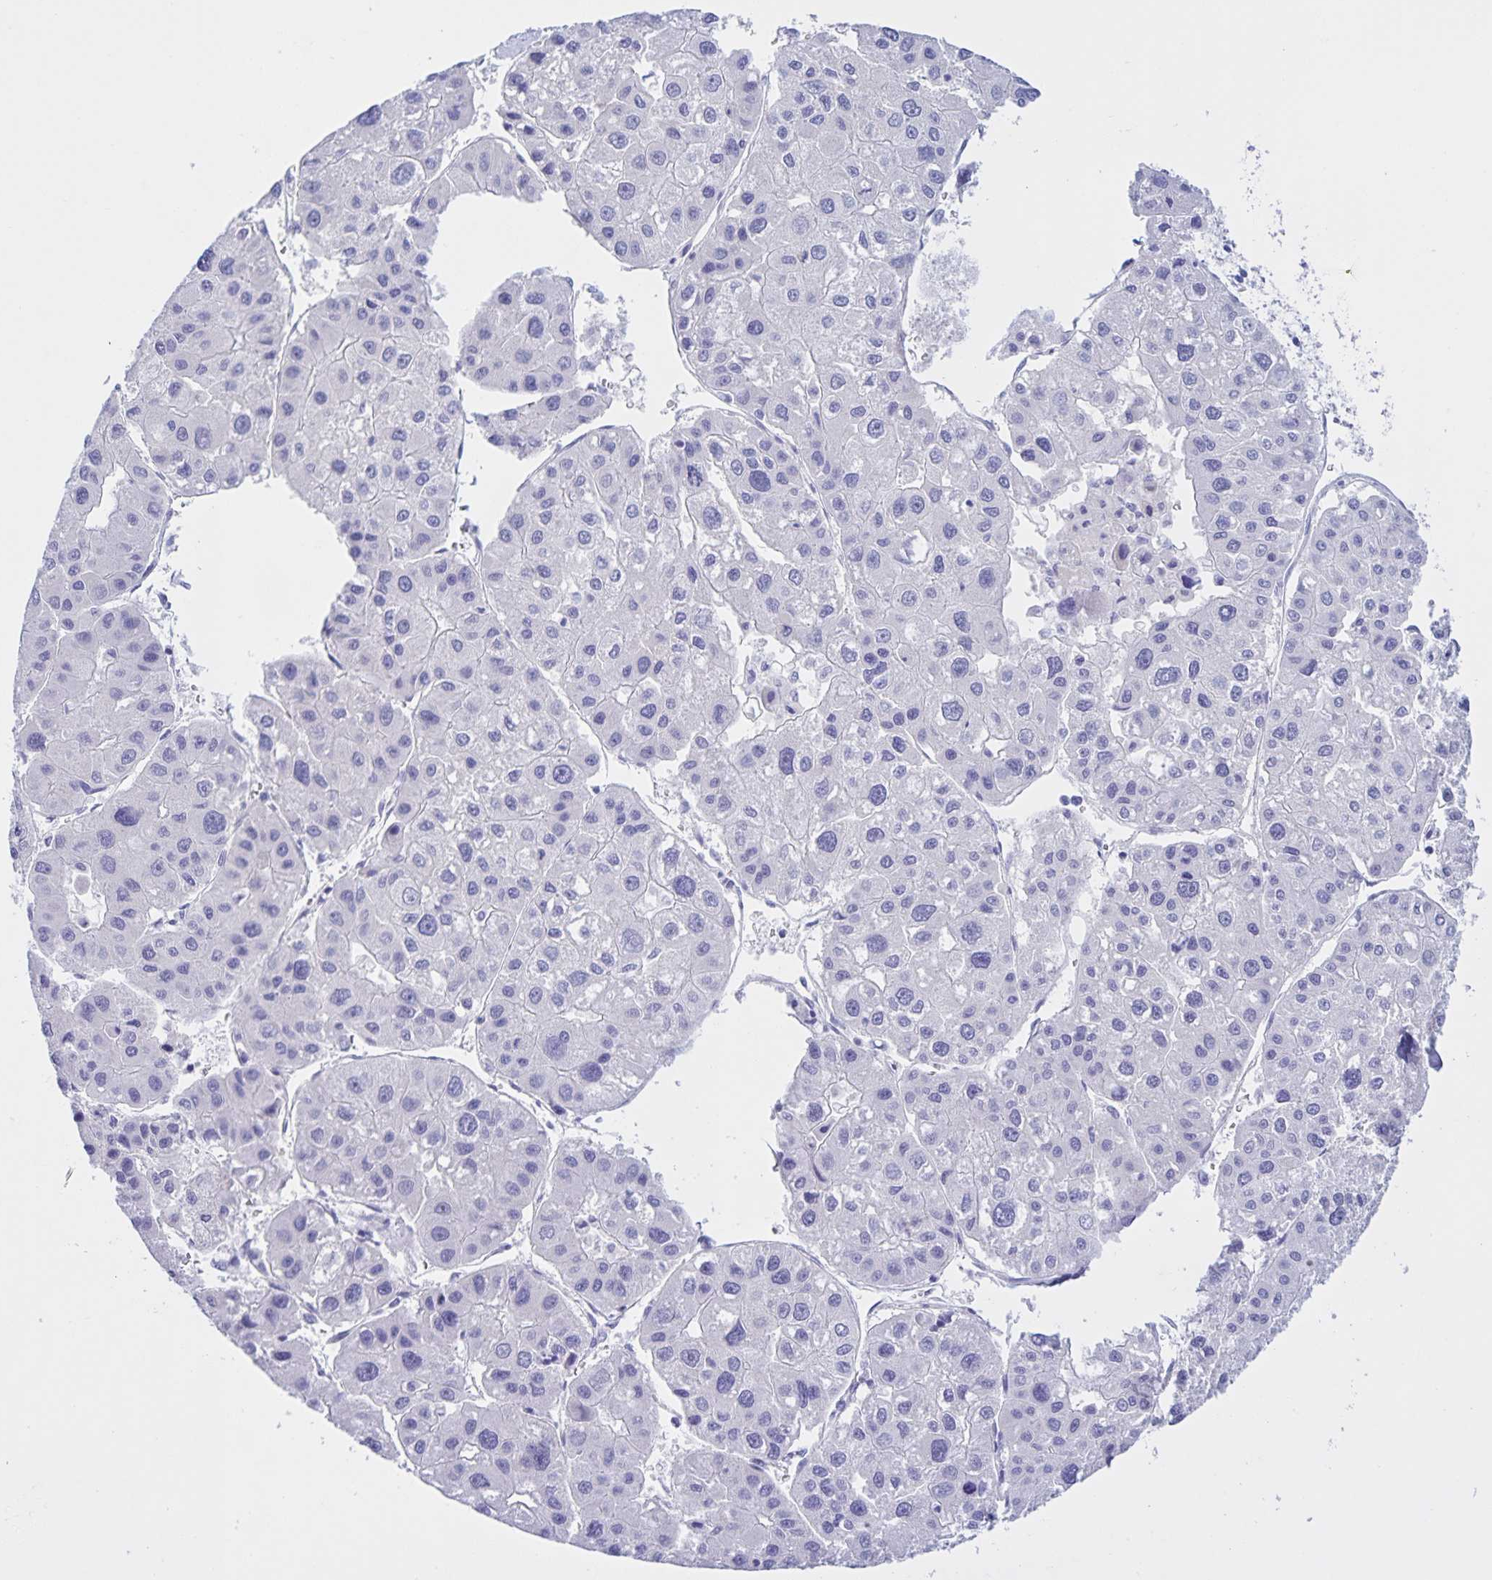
{"staining": {"intensity": "negative", "quantity": "none", "location": "none"}, "tissue": "liver cancer", "cell_type": "Tumor cells", "image_type": "cancer", "snomed": [{"axis": "morphology", "description": "Carcinoma, Hepatocellular, NOS"}, {"axis": "topography", "description": "Liver"}], "caption": "Hepatocellular carcinoma (liver) stained for a protein using immunohistochemistry (IHC) displays no staining tumor cells.", "gene": "CATSPER4", "patient": {"sex": "male", "age": 73}}